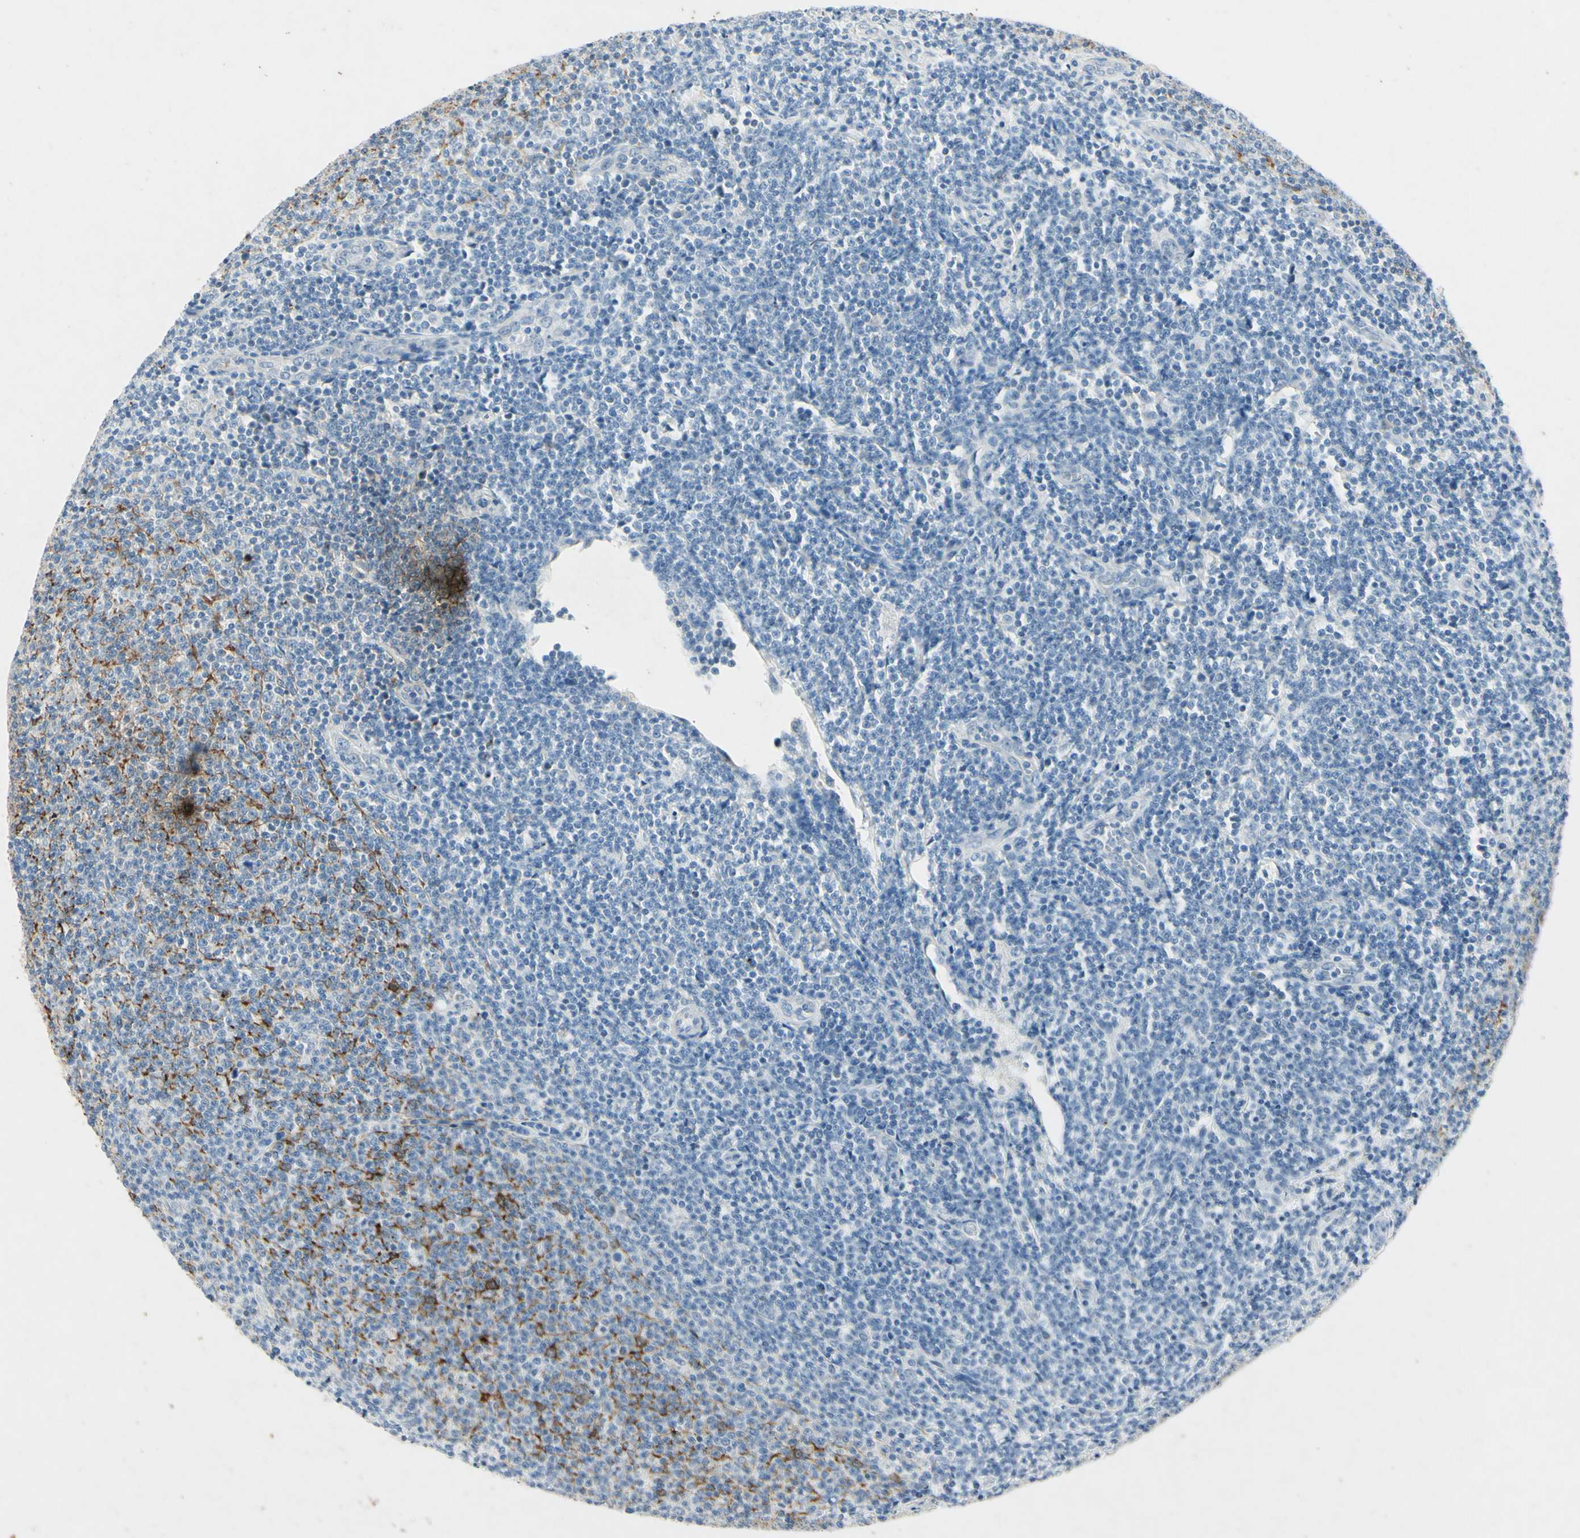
{"staining": {"intensity": "negative", "quantity": "none", "location": "none"}, "tissue": "lymphoma", "cell_type": "Tumor cells", "image_type": "cancer", "snomed": [{"axis": "morphology", "description": "Malignant lymphoma, non-Hodgkin's type, Low grade"}, {"axis": "topography", "description": "Lymph node"}], "caption": "Tumor cells are negative for protein expression in human malignant lymphoma, non-Hodgkin's type (low-grade).", "gene": "SNAP91", "patient": {"sex": "male", "age": 66}}